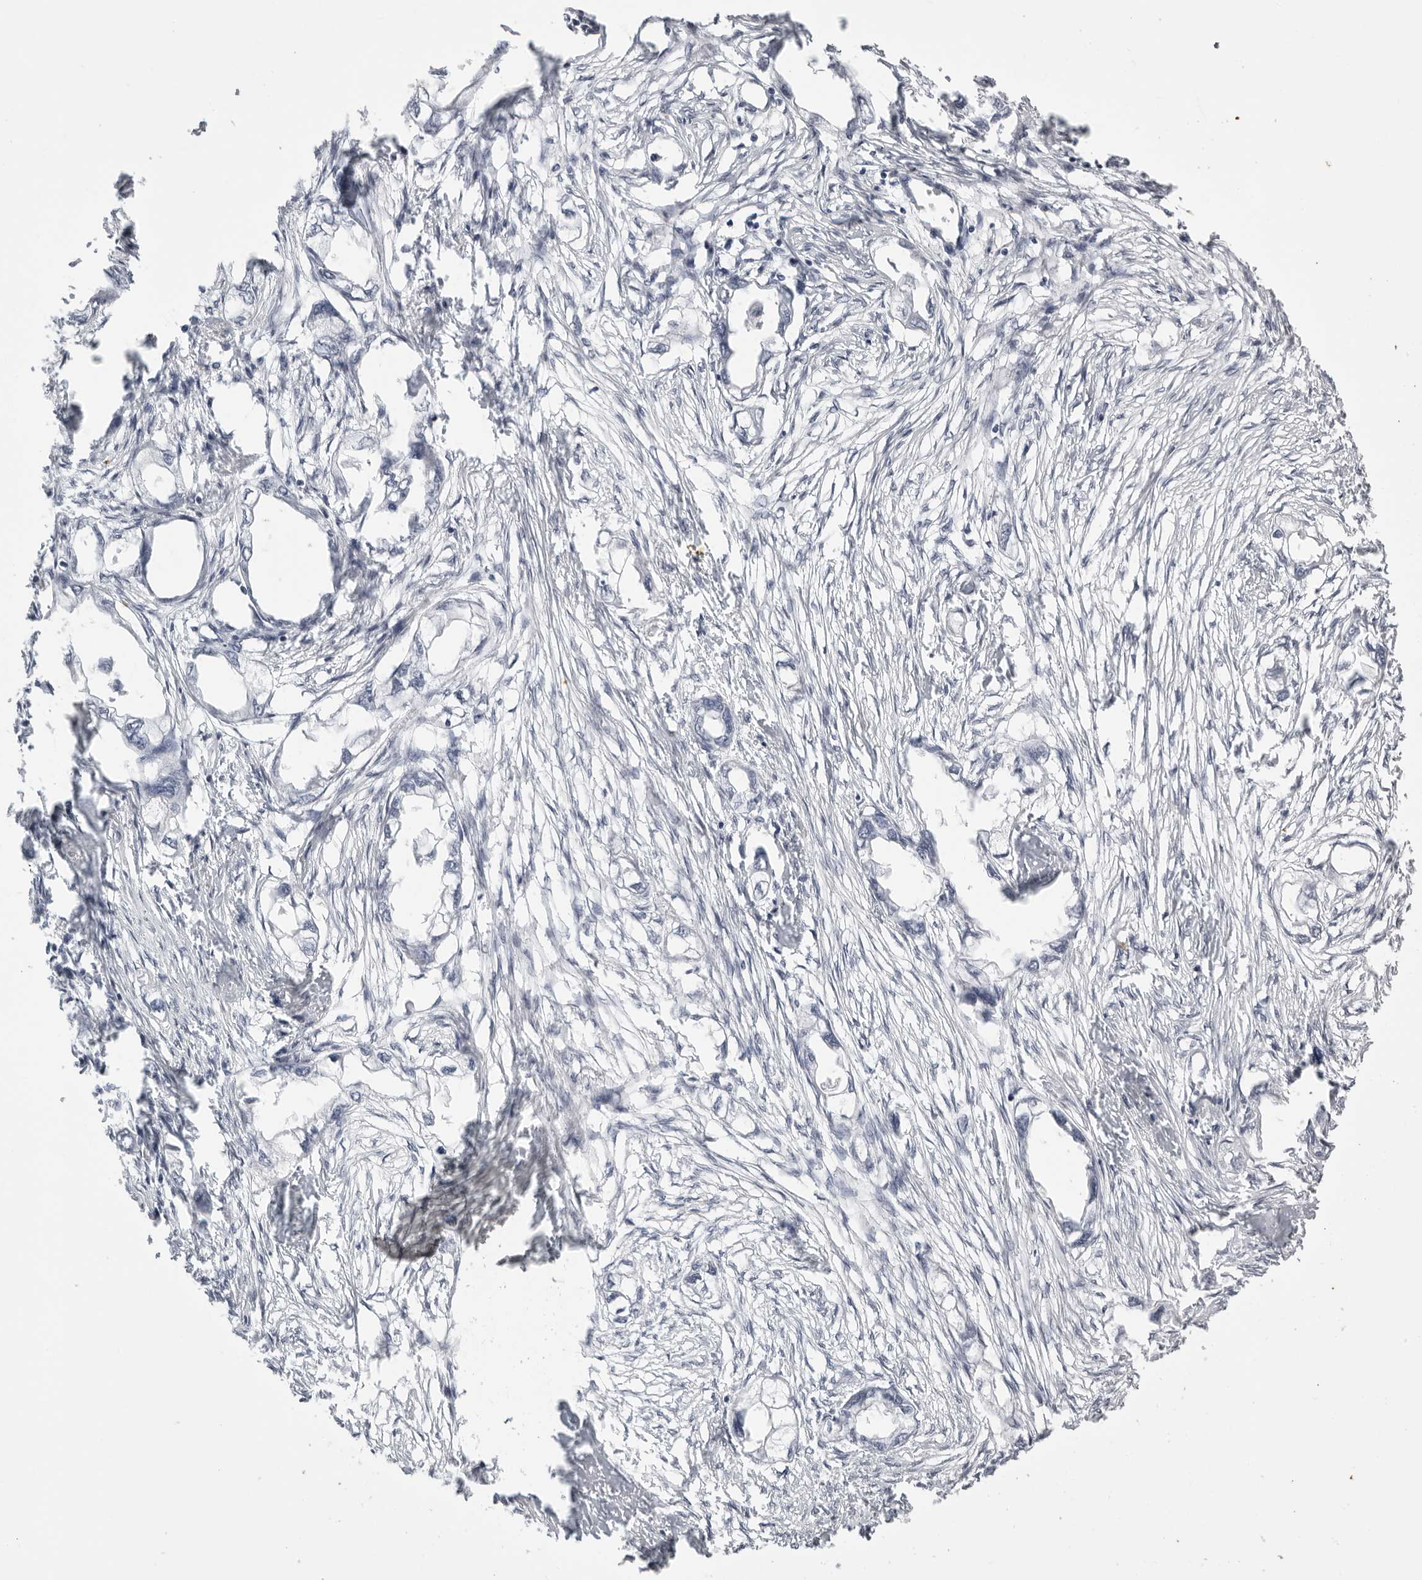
{"staining": {"intensity": "negative", "quantity": "none", "location": "none"}, "tissue": "endometrial cancer", "cell_type": "Tumor cells", "image_type": "cancer", "snomed": [{"axis": "morphology", "description": "Adenocarcinoma, NOS"}, {"axis": "morphology", "description": "Adenocarcinoma, metastatic, NOS"}, {"axis": "topography", "description": "Adipose tissue"}, {"axis": "topography", "description": "Endometrium"}], "caption": "This image is of metastatic adenocarcinoma (endometrial) stained with IHC to label a protein in brown with the nuclei are counter-stained blue. There is no staining in tumor cells.", "gene": "KLK9", "patient": {"sex": "female", "age": 67}}